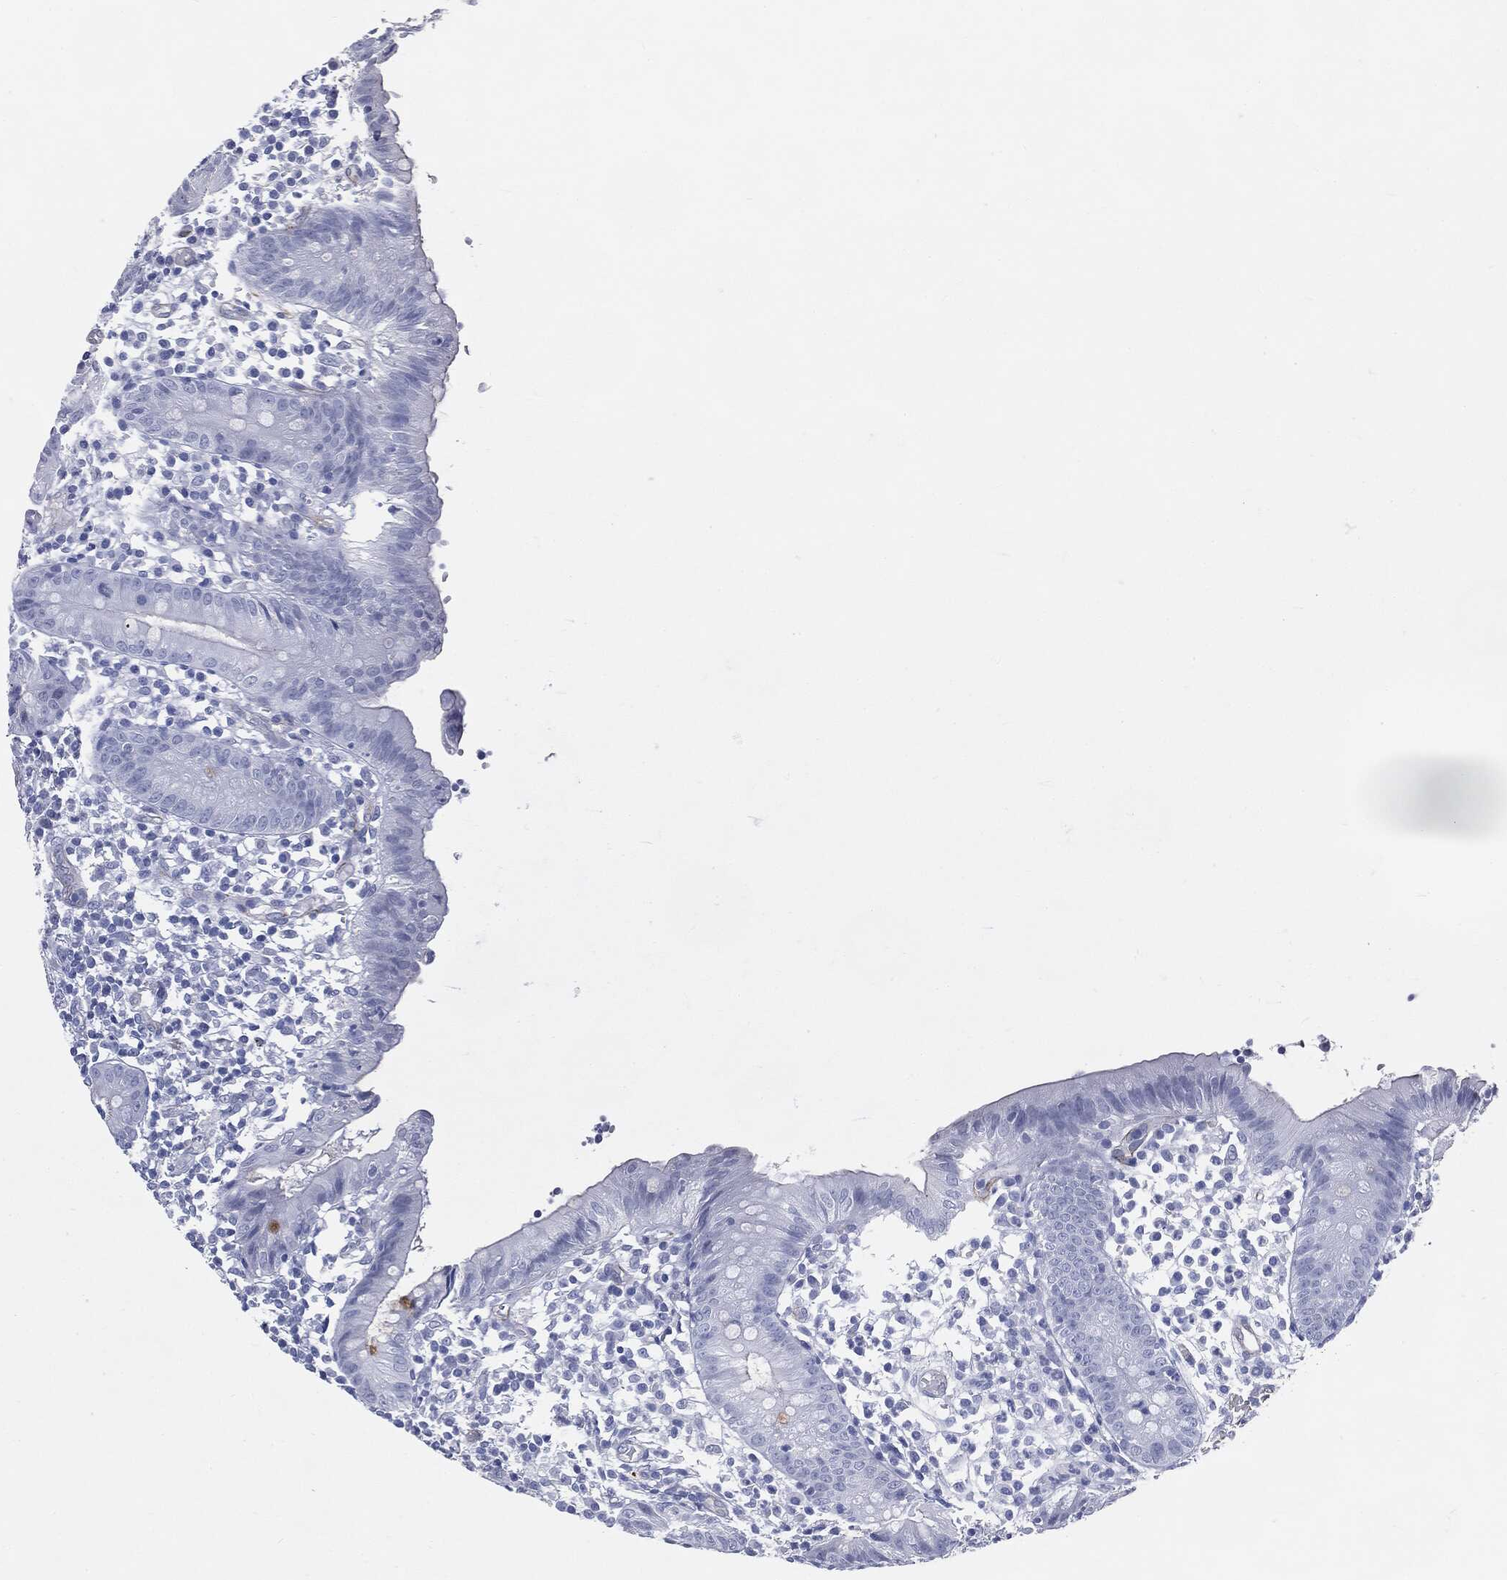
{"staining": {"intensity": "negative", "quantity": "none", "location": "none"}, "tissue": "appendix", "cell_type": "Glandular cells", "image_type": "normal", "snomed": [{"axis": "morphology", "description": "Normal tissue, NOS"}, {"axis": "topography", "description": "Appendix"}], "caption": "Human appendix stained for a protein using IHC demonstrates no expression in glandular cells.", "gene": "MUC5AC", "patient": {"sex": "female", "age": 40}}